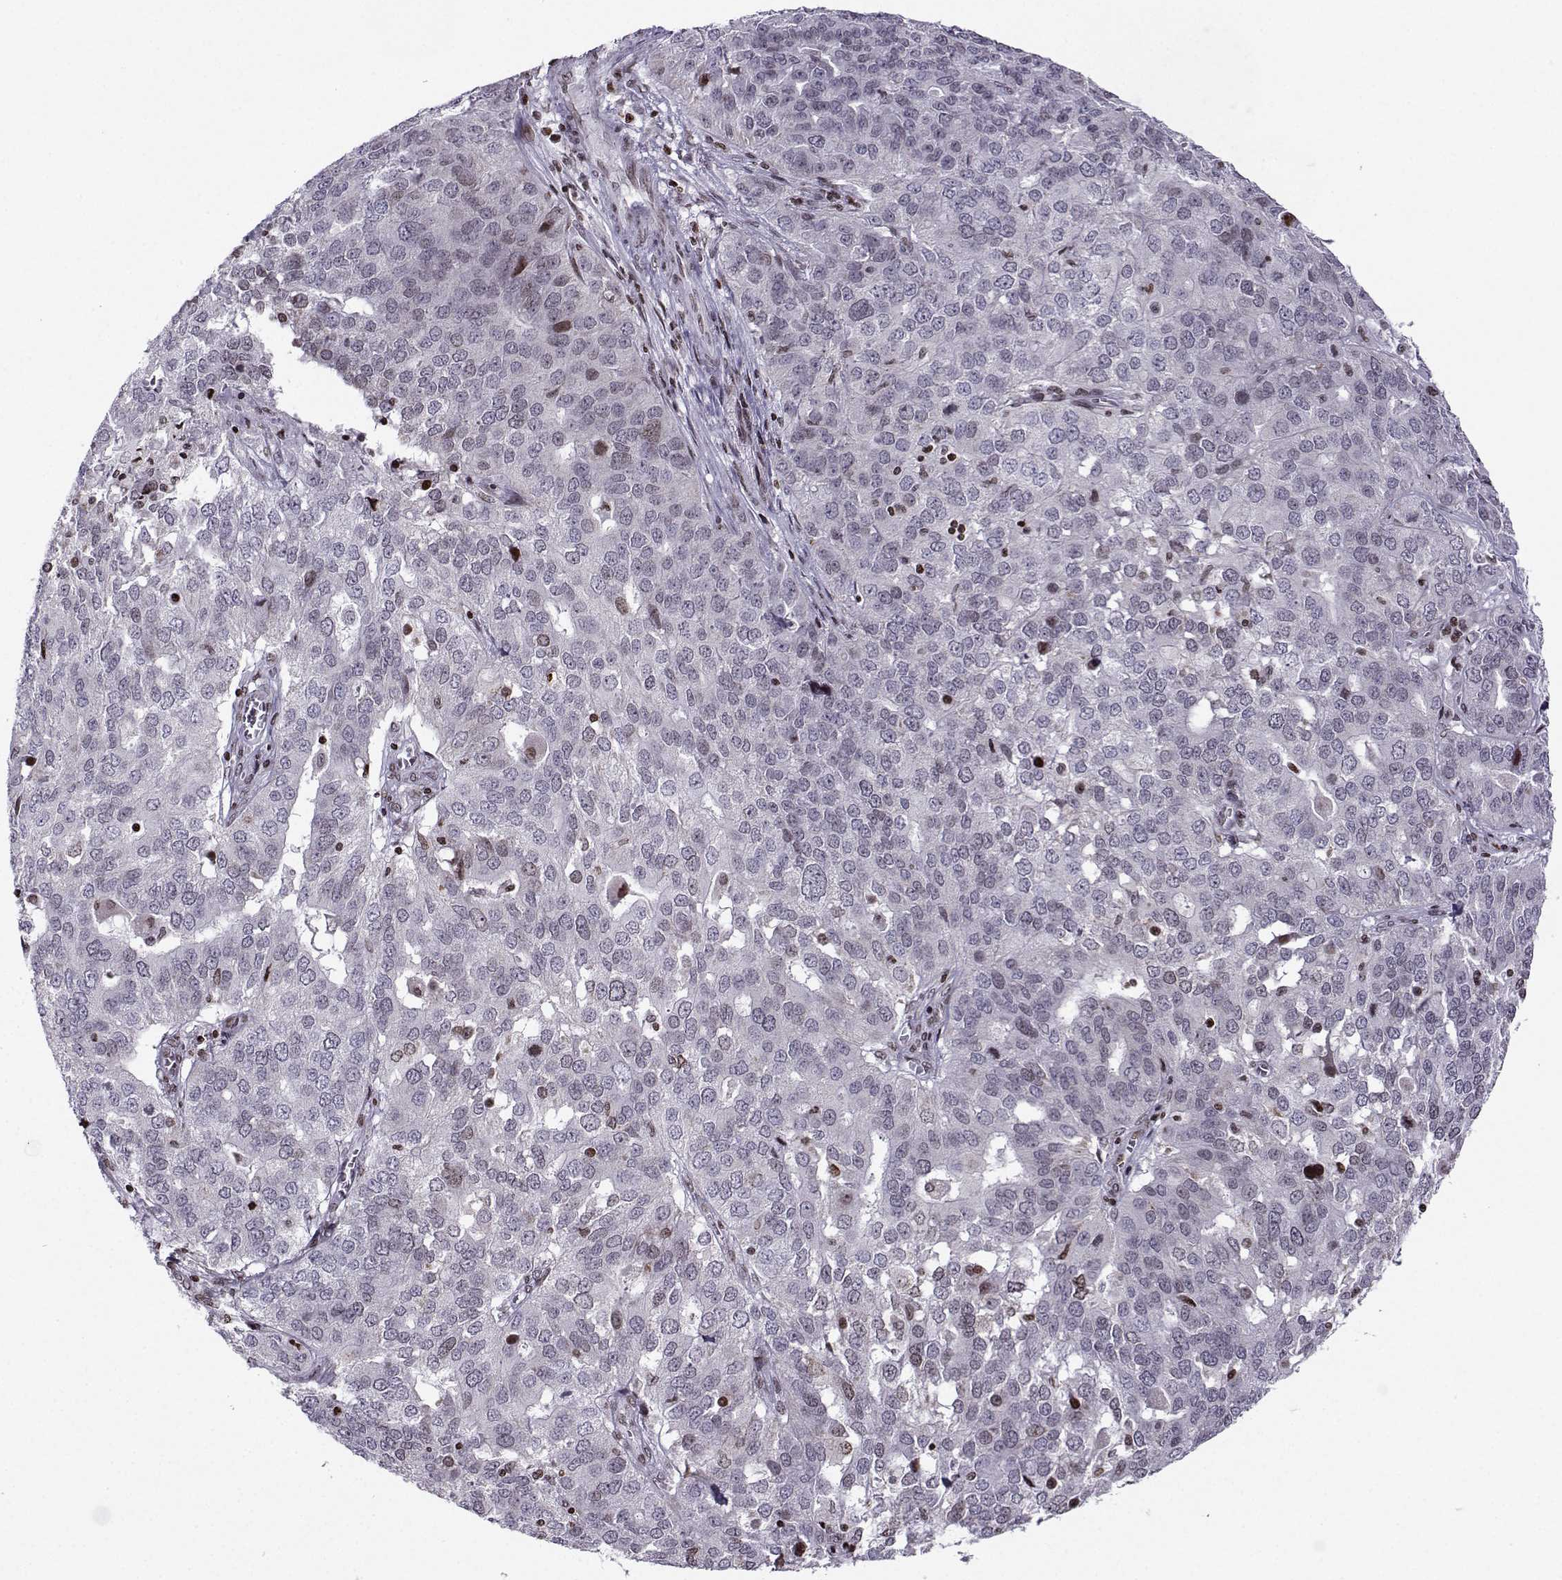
{"staining": {"intensity": "moderate", "quantity": "<25%", "location": "nuclear"}, "tissue": "ovarian cancer", "cell_type": "Tumor cells", "image_type": "cancer", "snomed": [{"axis": "morphology", "description": "Carcinoma, endometroid"}, {"axis": "topography", "description": "Soft tissue"}, {"axis": "topography", "description": "Ovary"}], "caption": "A brown stain highlights moderate nuclear staining of a protein in human endometroid carcinoma (ovarian) tumor cells.", "gene": "ZNF19", "patient": {"sex": "female", "age": 52}}